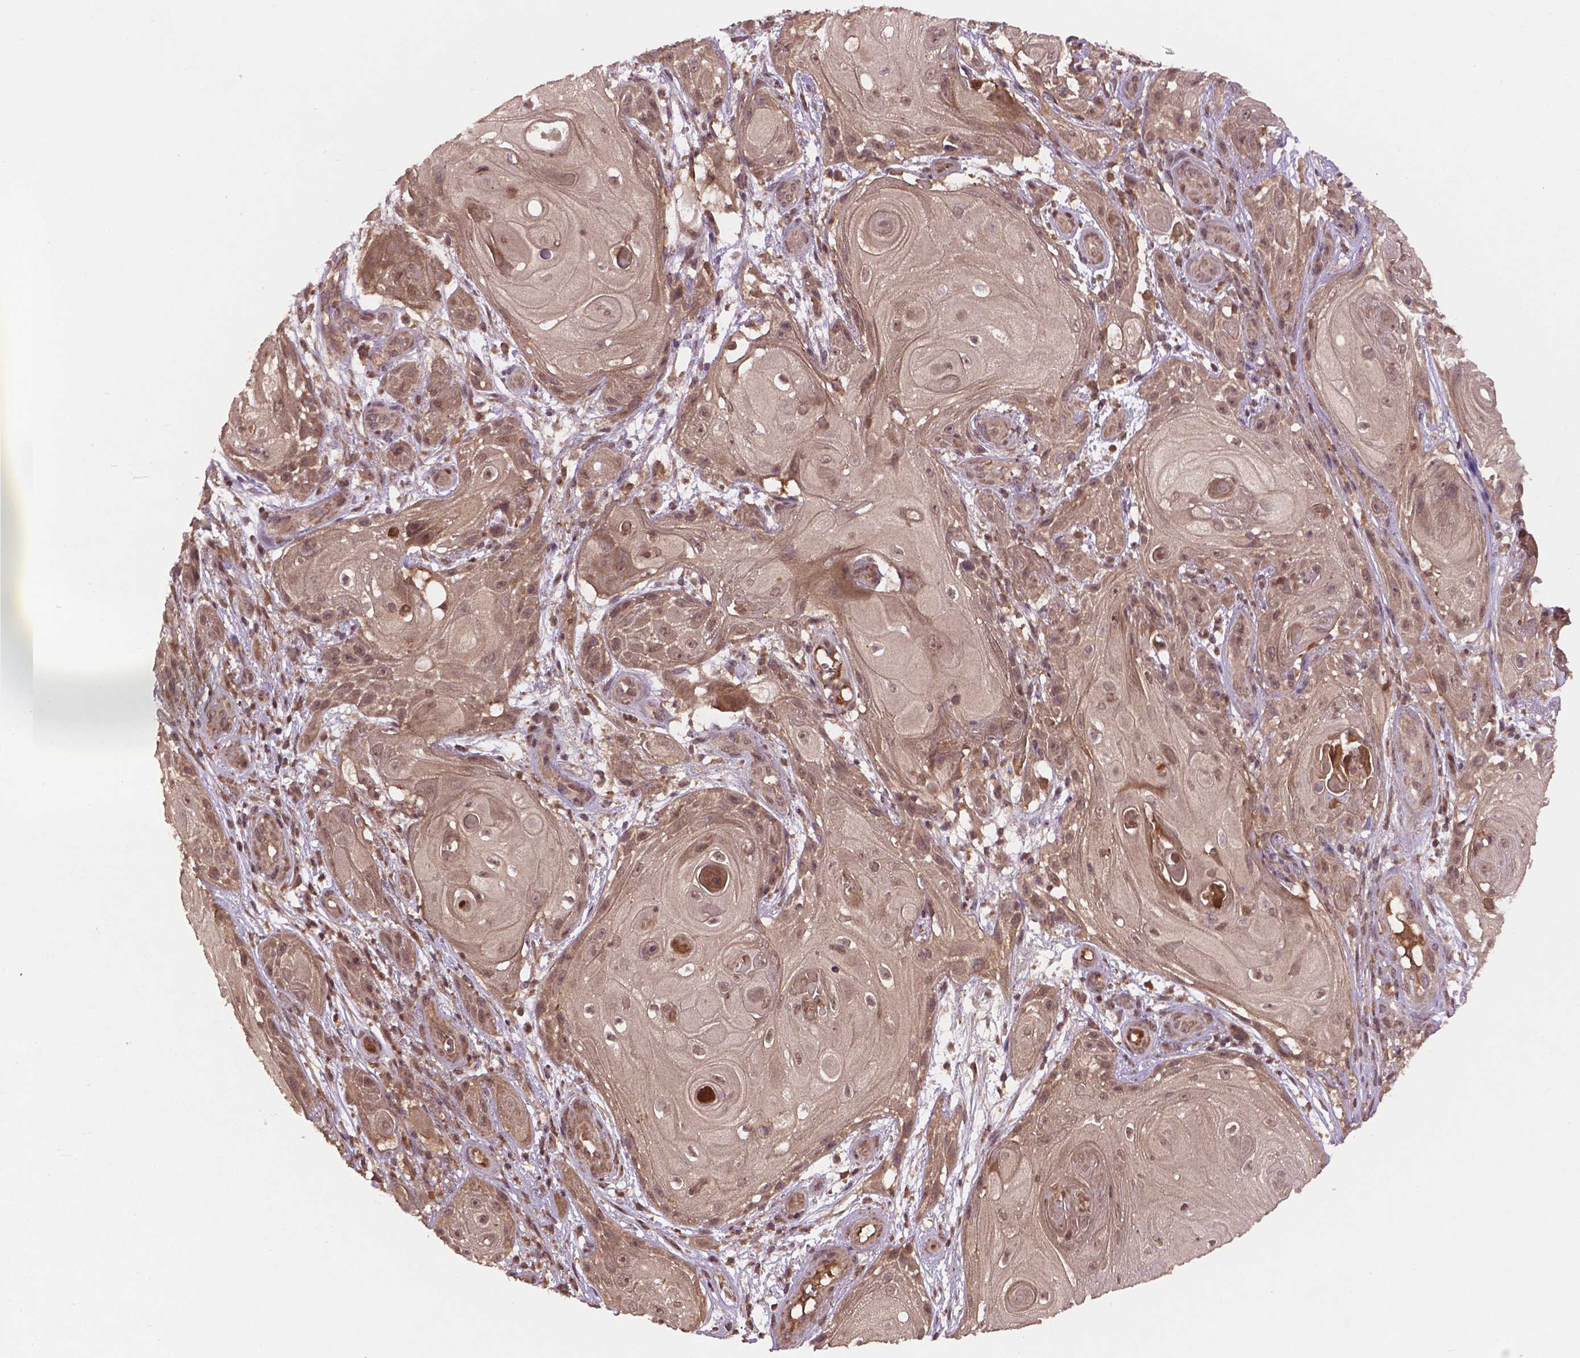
{"staining": {"intensity": "weak", "quantity": ">75%", "location": "cytoplasmic/membranous,nuclear"}, "tissue": "skin cancer", "cell_type": "Tumor cells", "image_type": "cancer", "snomed": [{"axis": "morphology", "description": "Squamous cell carcinoma, NOS"}, {"axis": "topography", "description": "Skin"}], "caption": "An immunohistochemistry histopathology image of neoplastic tissue is shown. Protein staining in brown shows weak cytoplasmic/membranous and nuclear positivity in skin cancer within tumor cells.", "gene": "NIPAL2", "patient": {"sex": "male", "age": 62}}